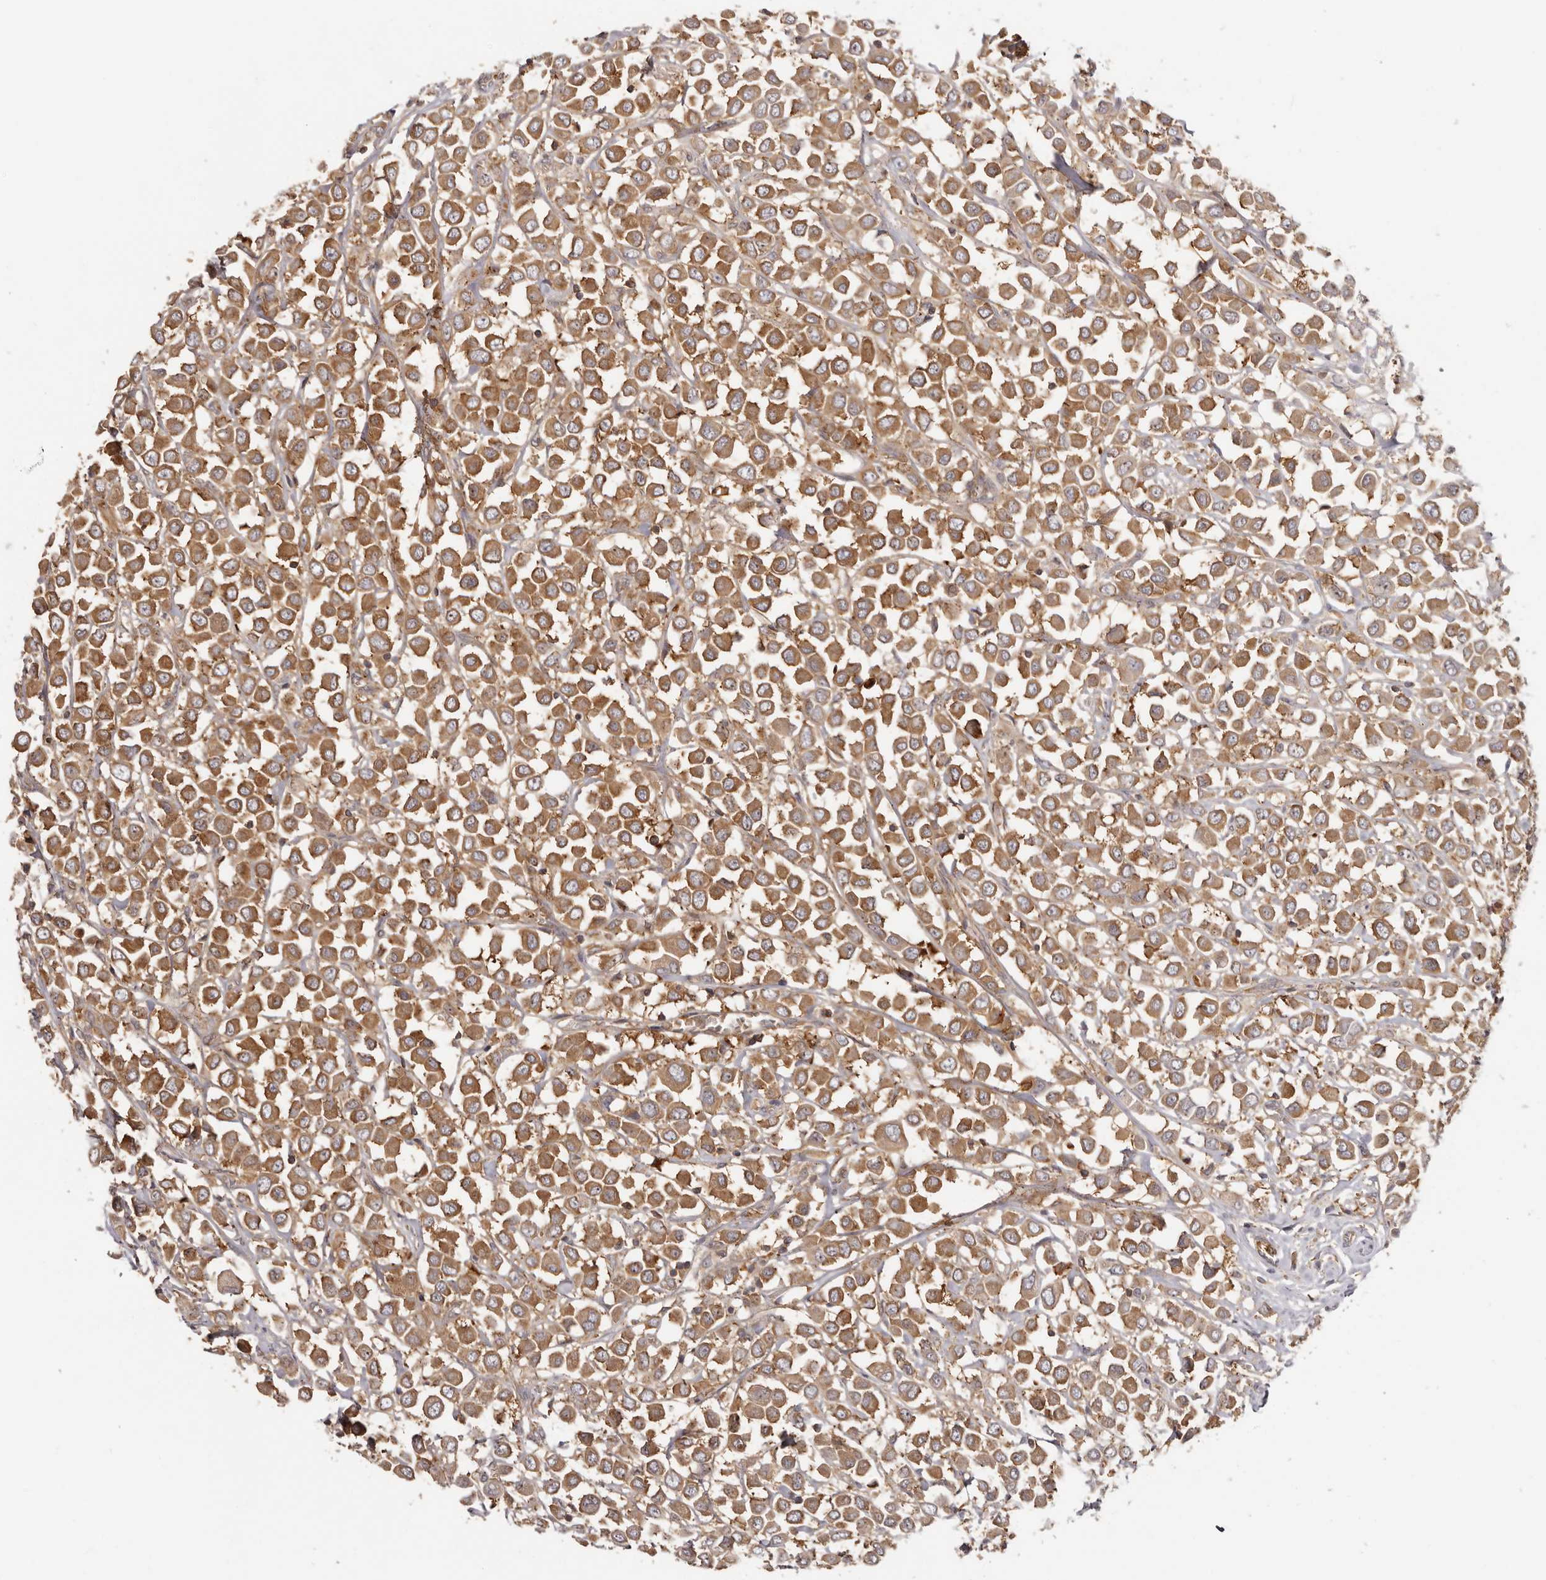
{"staining": {"intensity": "moderate", "quantity": ">75%", "location": "cytoplasmic/membranous"}, "tissue": "breast cancer", "cell_type": "Tumor cells", "image_type": "cancer", "snomed": [{"axis": "morphology", "description": "Duct carcinoma"}, {"axis": "topography", "description": "Breast"}], "caption": "High-magnification brightfield microscopy of infiltrating ductal carcinoma (breast) stained with DAB (brown) and counterstained with hematoxylin (blue). tumor cells exhibit moderate cytoplasmic/membranous positivity is seen in approximately>75% of cells.", "gene": "EEF1E1", "patient": {"sex": "female", "age": 61}}